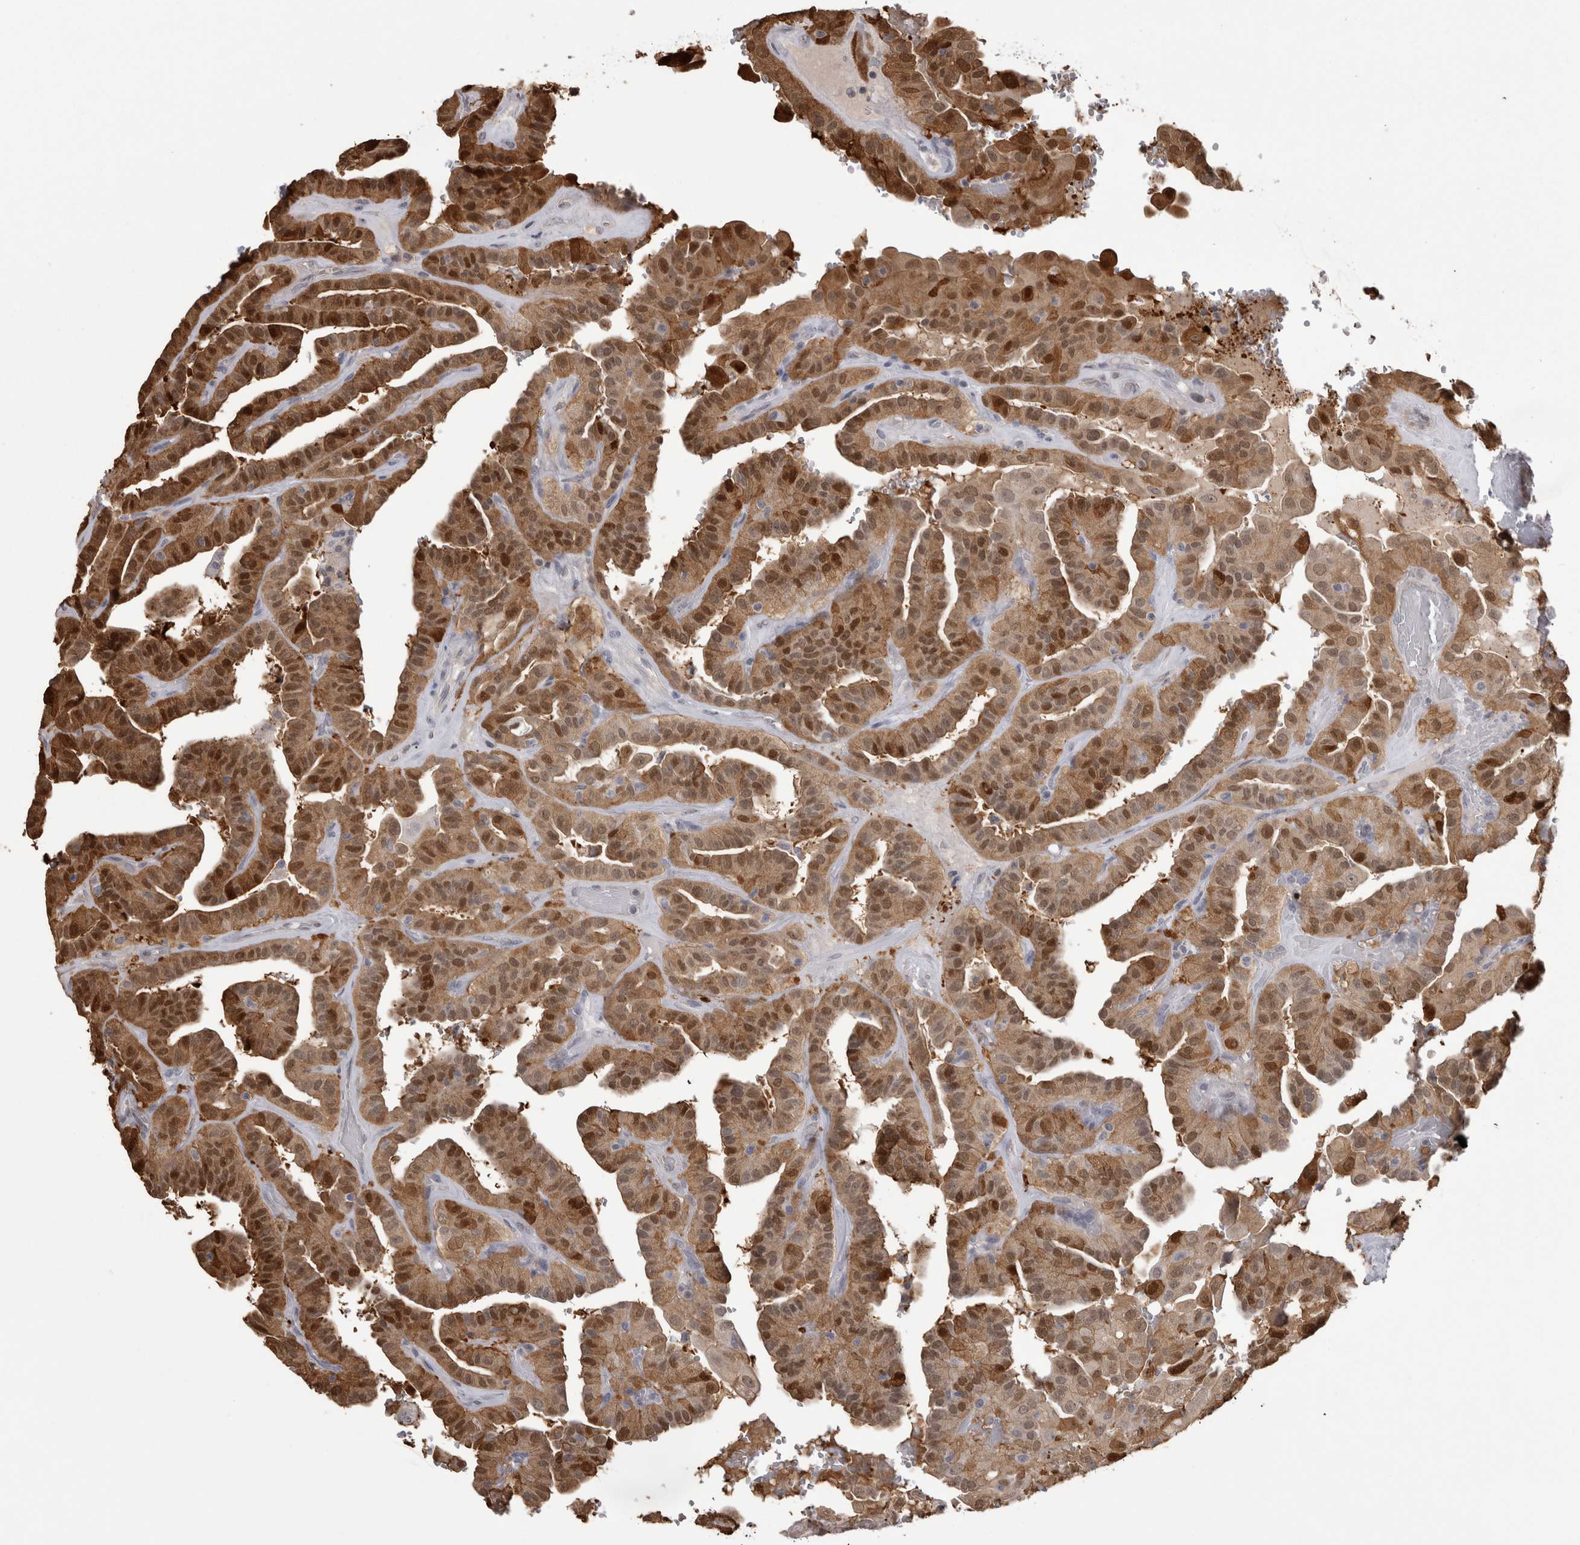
{"staining": {"intensity": "moderate", "quantity": ">75%", "location": "cytoplasmic/membranous,nuclear"}, "tissue": "thyroid cancer", "cell_type": "Tumor cells", "image_type": "cancer", "snomed": [{"axis": "morphology", "description": "Papillary adenocarcinoma, NOS"}, {"axis": "topography", "description": "Thyroid gland"}], "caption": "IHC micrograph of human thyroid cancer stained for a protein (brown), which shows medium levels of moderate cytoplasmic/membranous and nuclear positivity in approximately >75% of tumor cells.", "gene": "CHIC2", "patient": {"sex": "male", "age": 77}}